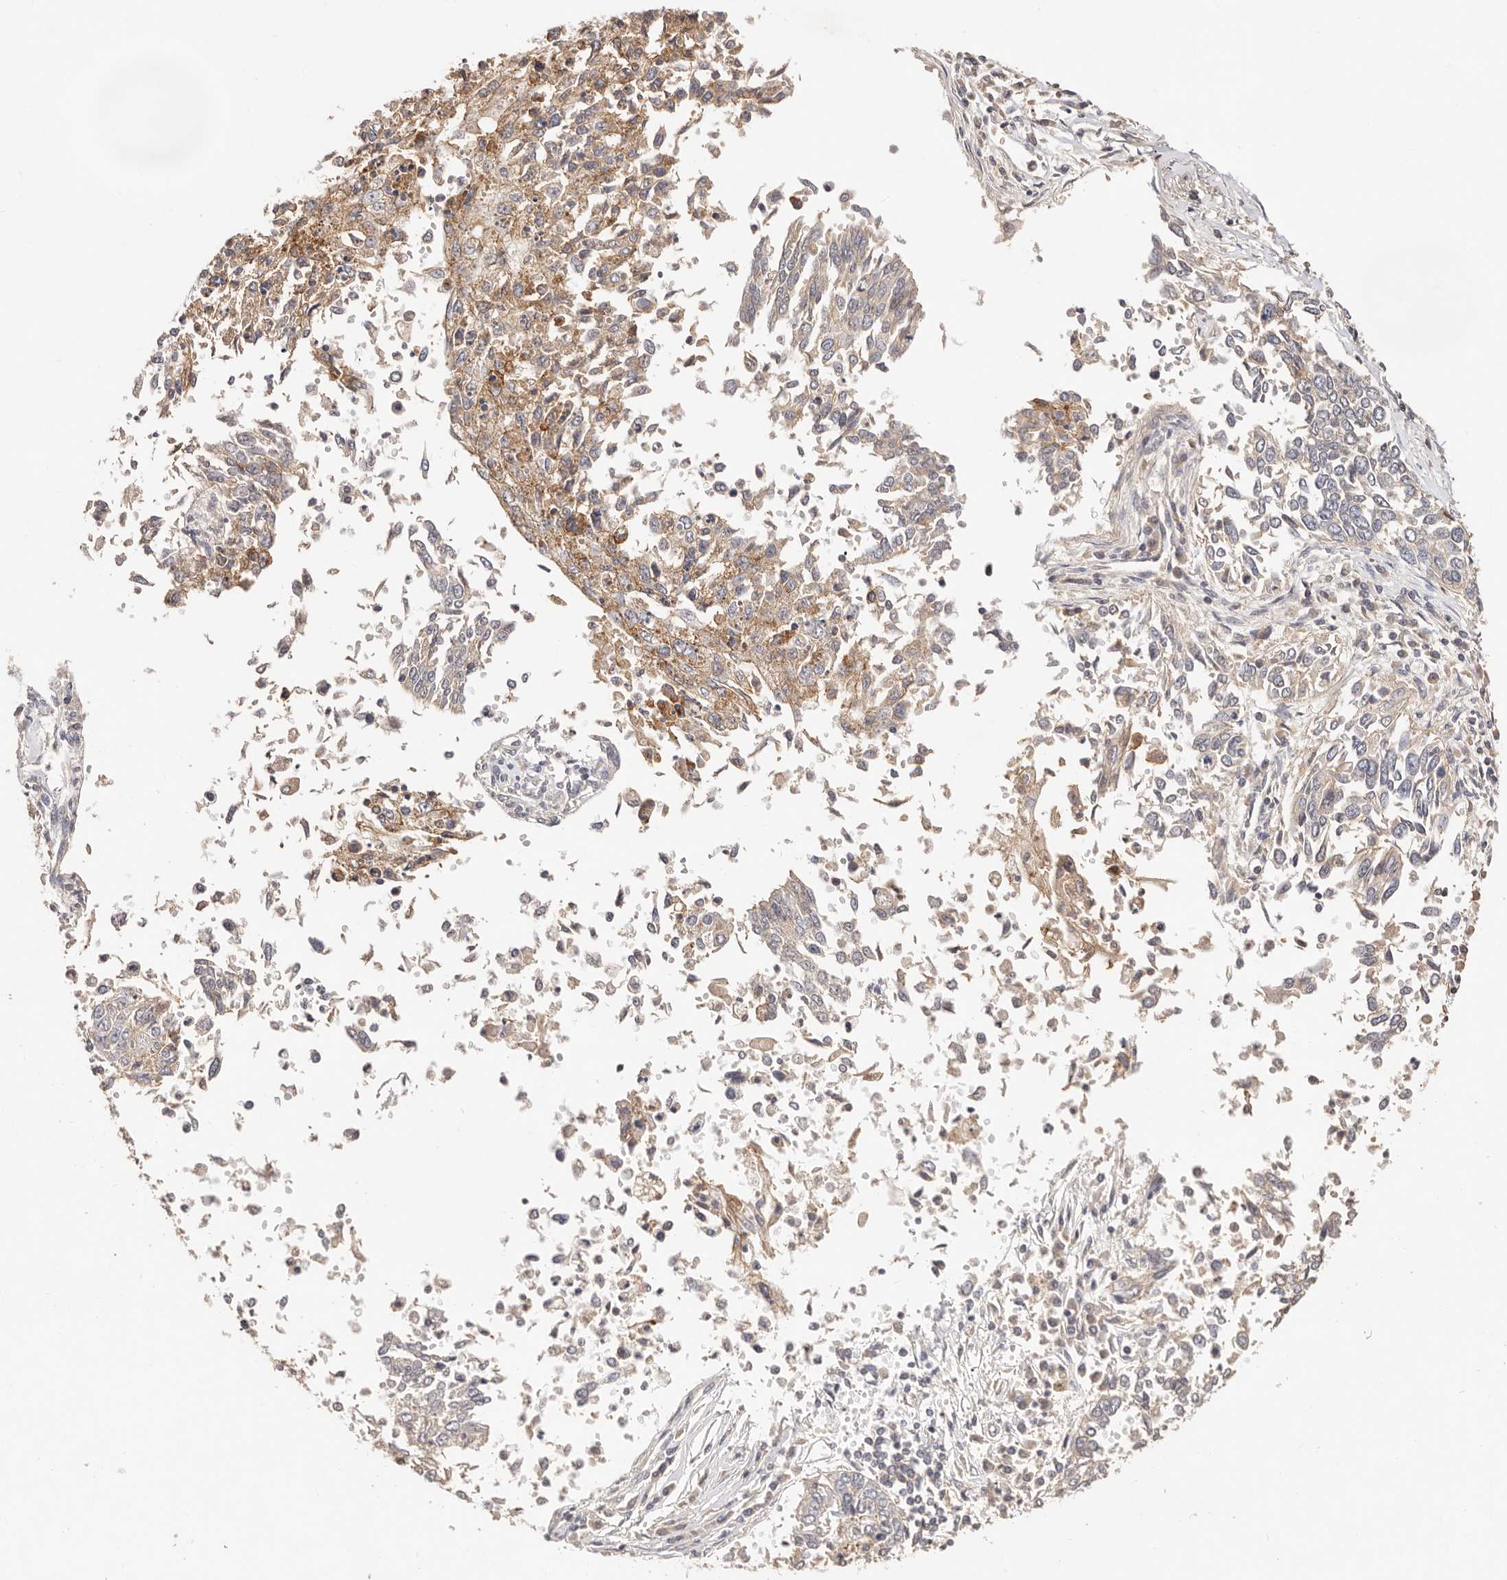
{"staining": {"intensity": "moderate", "quantity": "<25%", "location": "cytoplasmic/membranous"}, "tissue": "lung cancer", "cell_type": "Tumor cells", "image_type": "cancer", "snomed": [{"axis": "morphology", "description": "Normal tissue, NOS"}, {"axis": "morphology", "description": "Squamous cell carcinoma, NOS"}, {"axis": "topography", "description": "Cartilage tissue"}, {"axis": "topography", "description": "Bronchus"}, {"axis": "topography", "description": "Lung"}, {"axis": "topography", "description": "Peripheral nerve tissue"}], "caption": "Immunohistochemical staining of human lung squamous cell carcinoma shows low levels of moderate cytoplasmic/membranous protein staining in about <25% of tumor cells.", "gene": "CXADR", "patient": {"sex": "female", "age": 49}}